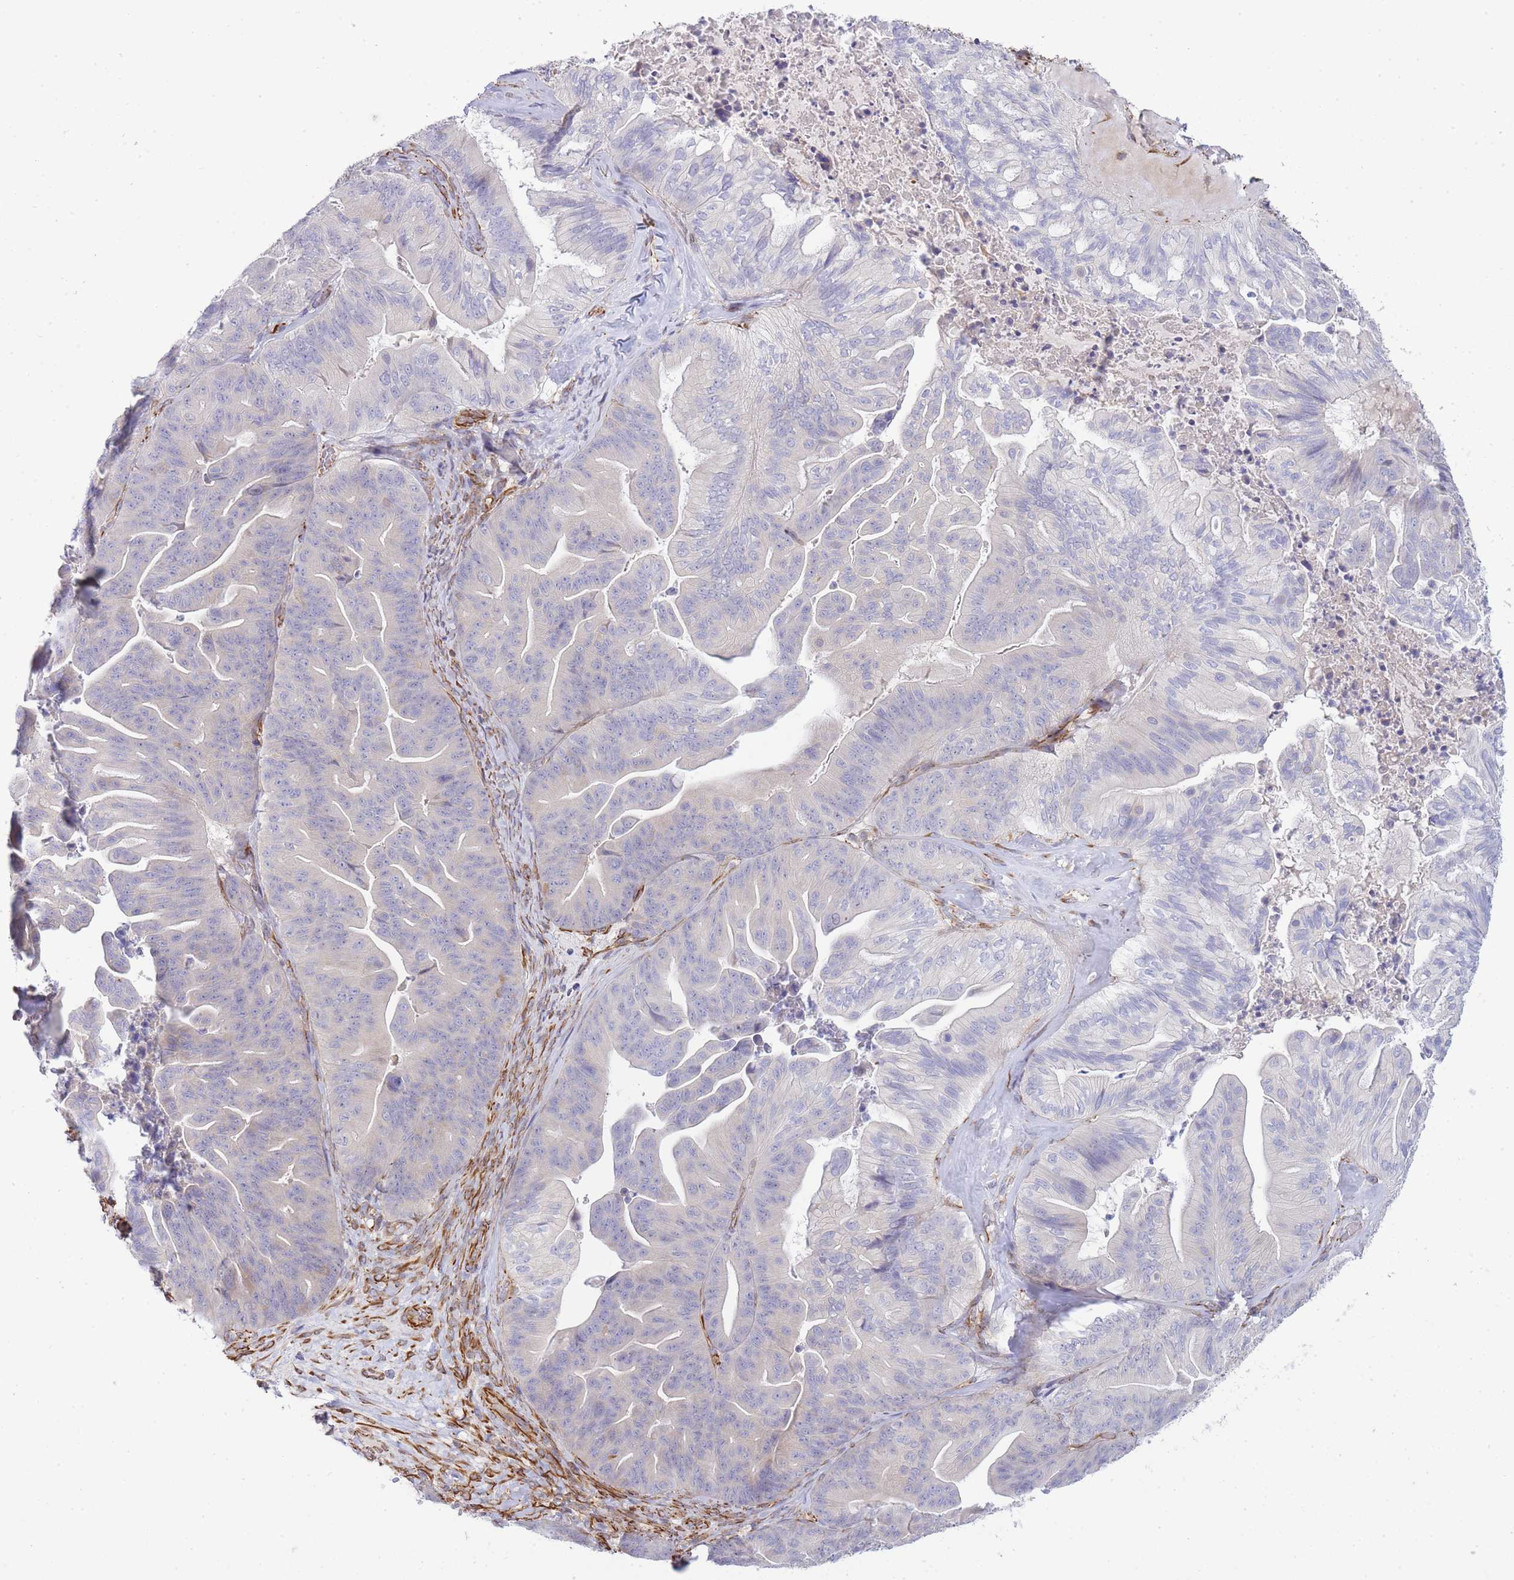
{"staining": {"intensity": "negative", "quantity": "none", "location": "none"}, "tissue": "ovarian cancer", "cell_type": "Tumor cells", "image_type": "cancer", "snomed": [{"axis": "morphology", "description": "Cystadenocarcinoma, mucinous, NOS"}, {"axis": "topography", "description": "Ovary"}], "caption": "IHC of ovarian mucinous cystadenocarcinoma reveals no staining in tumor cells.", "gene": "ECPAS", "patient": {"sex": "female", "age": 67}}